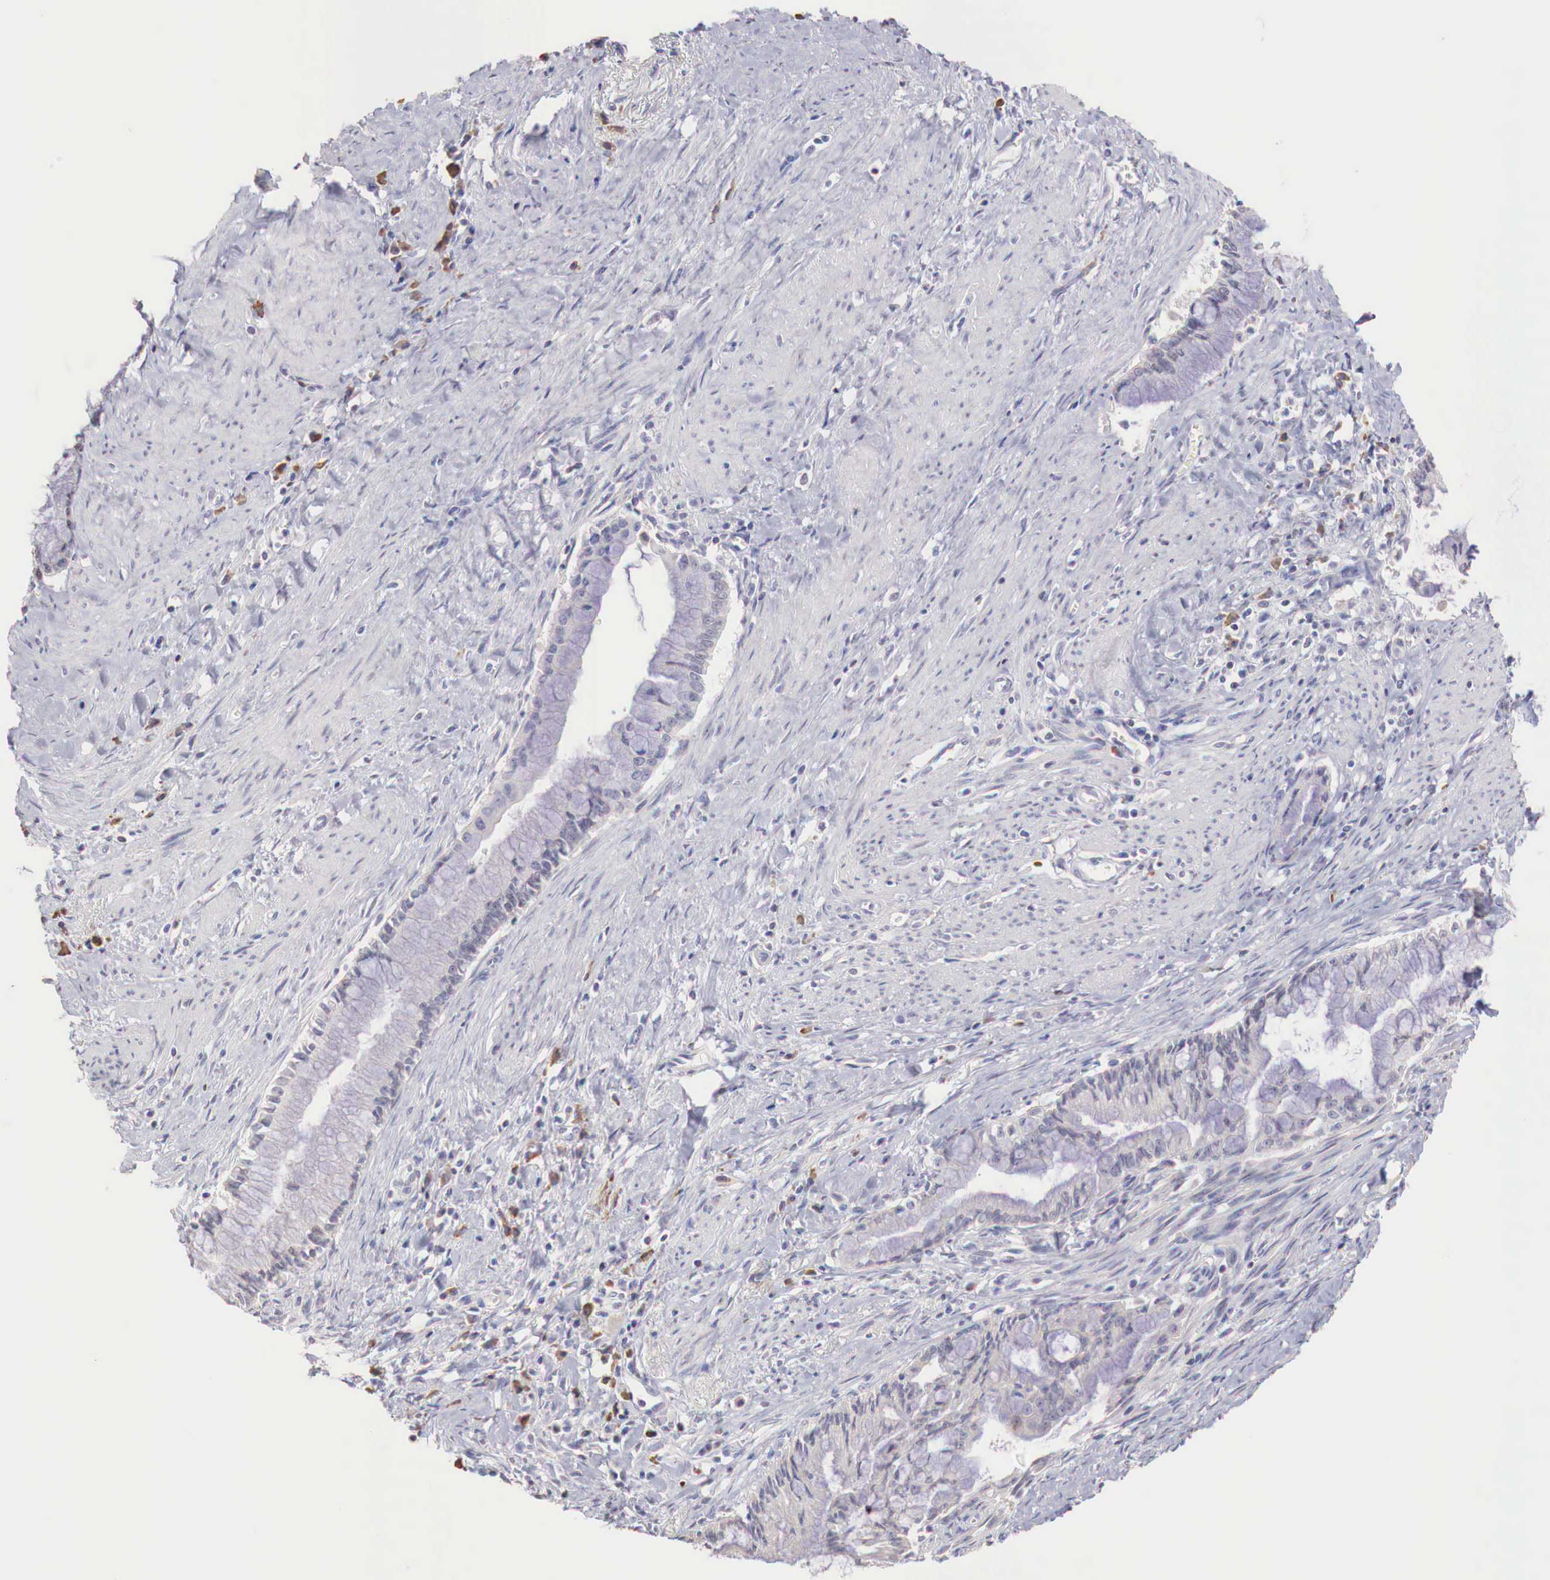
{"staining": {"intensity": "negative", "quantity": "none", "location": "none"}, "tissue": "pancreatic cancer", "cell_type": "Tumor cells", "image_type": "cancer", "snomed": [{"axis": "morphology", "description": "Adenocarcinoma, NOS"}, {"axis": "topography", "description": "Pancreas"}], "caption": "This is an immunohistochemistry micrograph of human pancreatic cancer. There is no positivity in tumor cells.", "gene": "XPNPEP2", "patient": {"sex": "male", "age": 59}}